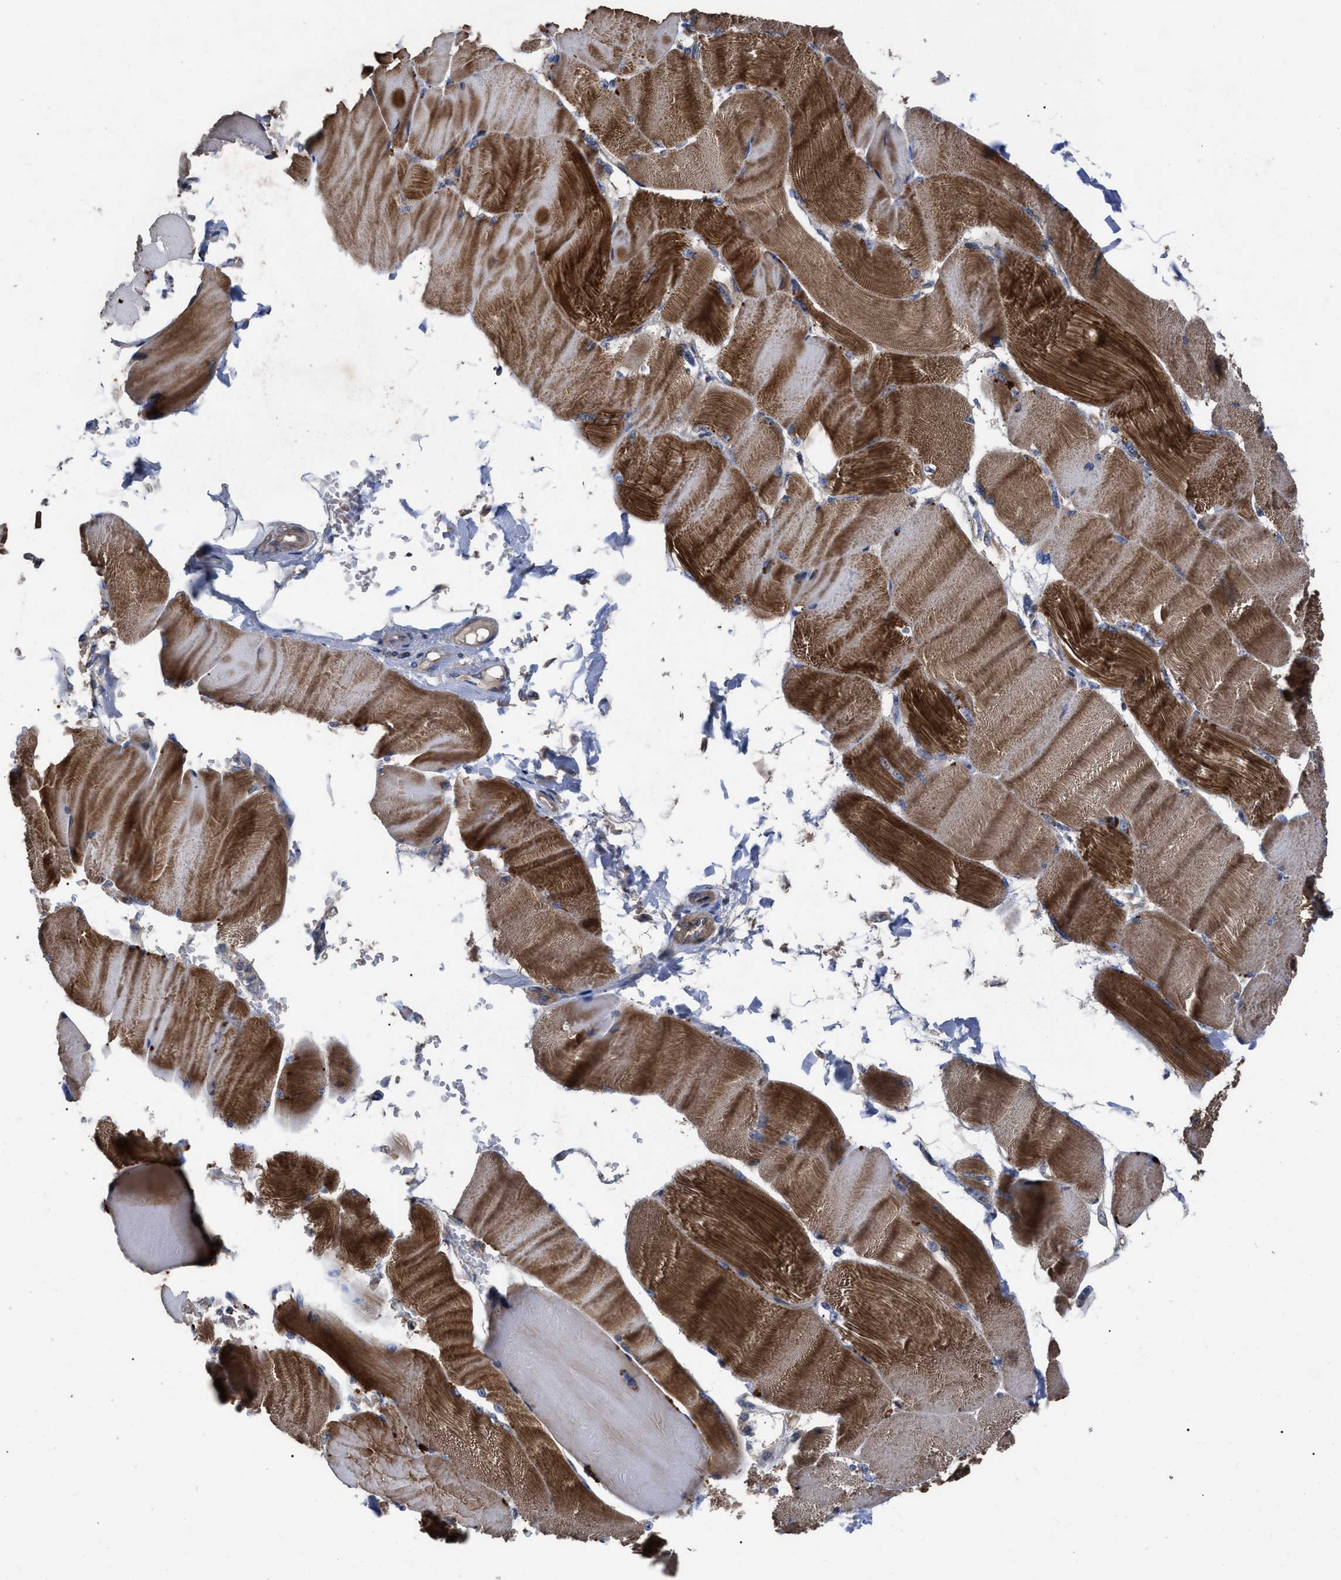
{"staining": {"intensity": "strong", "quantity": ">75%", "location": "cytoplasmic/membranous"}, "tissue": "skeletal muscle", "cell_type": "Myocytes", "image_type": "normal", "snomed": [{"axis": "morphology", "description": "Normal tissue, NOS"}, {"axis": "topography", "description": "Skin"}, {"axis": "topography", "description": "Skeletal muscle"}], "caption": "Protein staining displays strong cytoplasmic/membranous positivity in approximately >75% of myocytes in normal skeletal muscle.", "gene": "BTN2A1", "patient": {"sex": "male", "age": 83}}